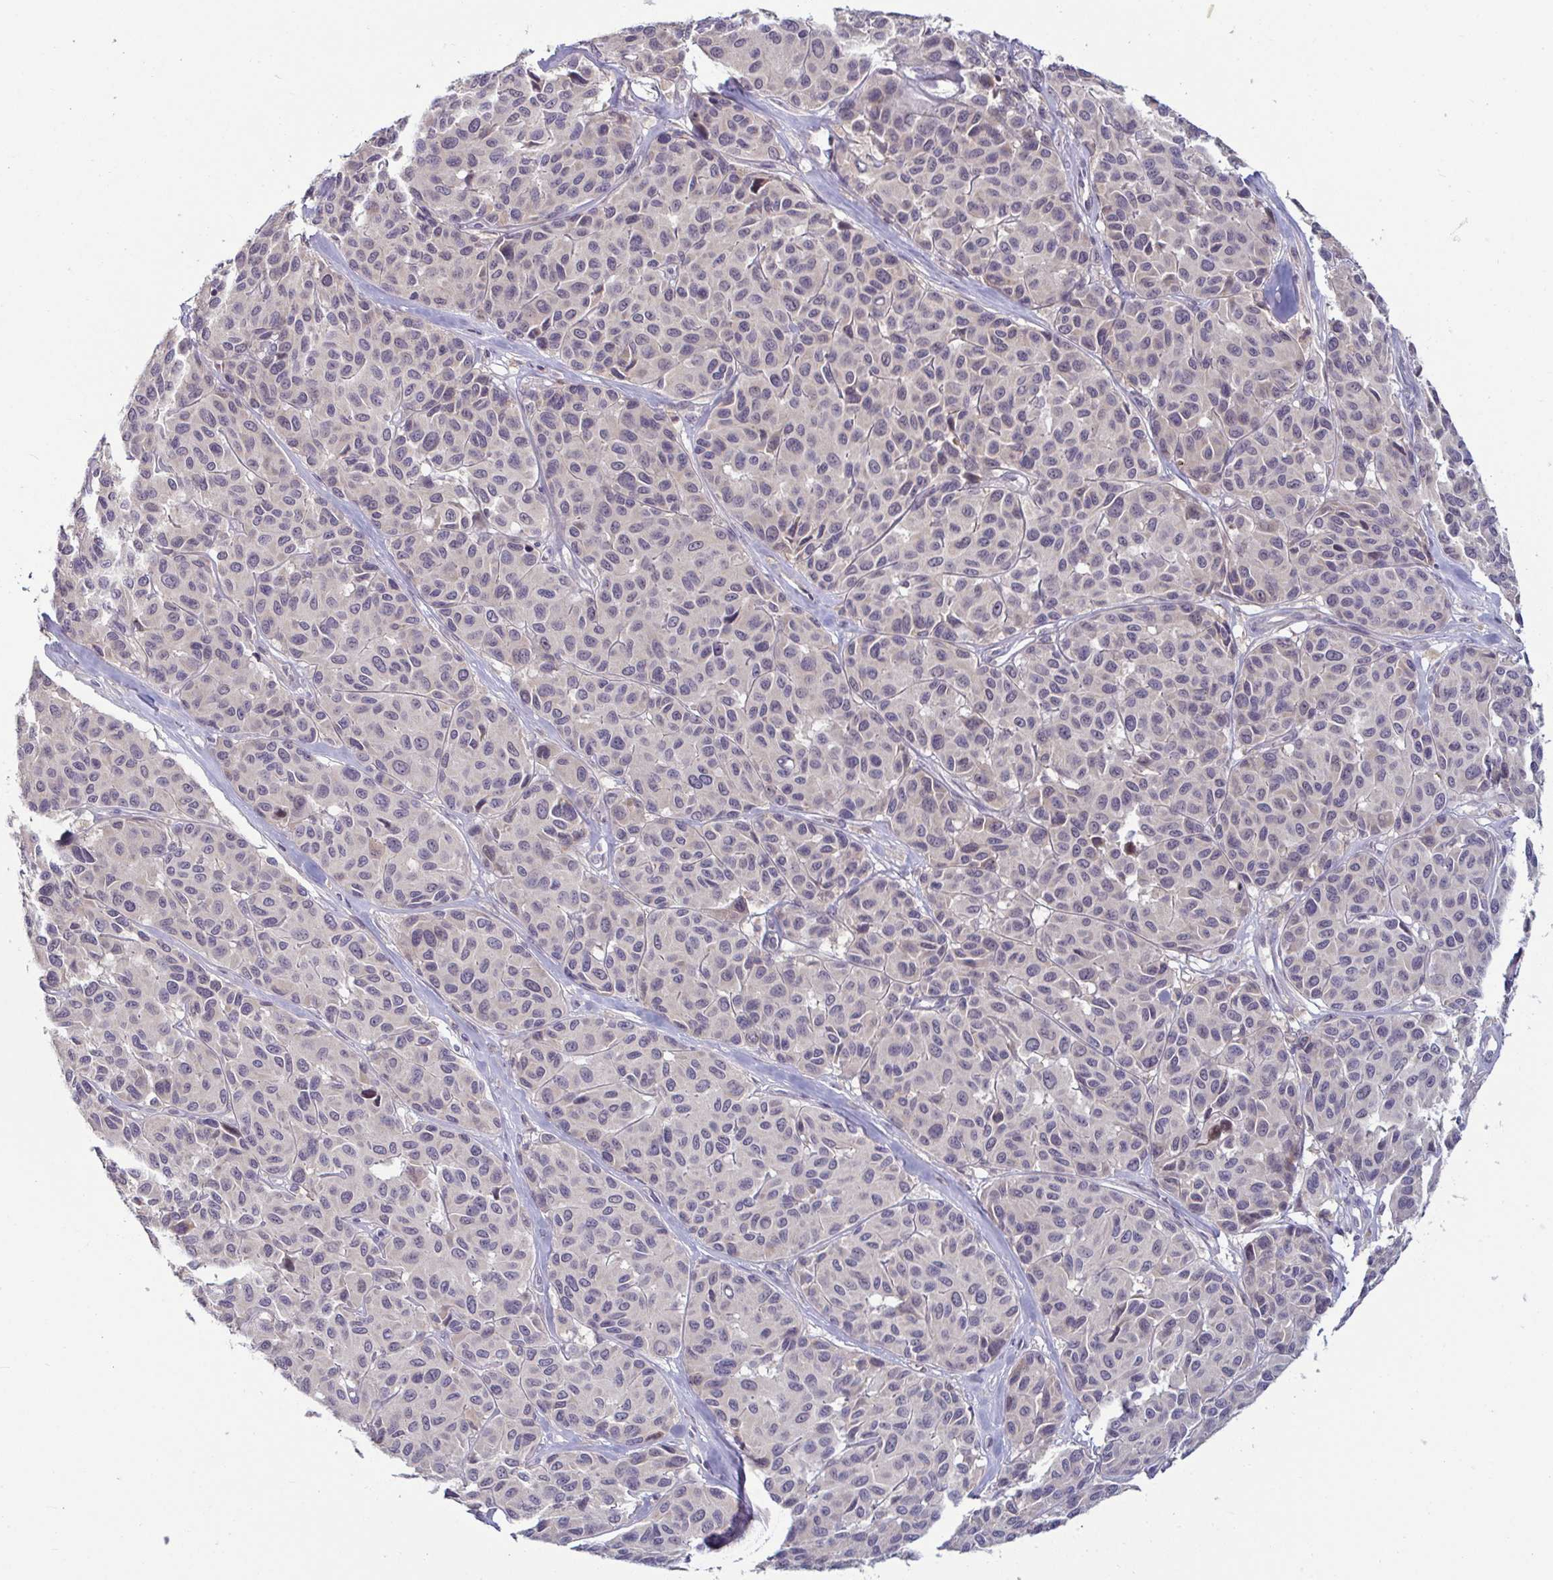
{"staining": {"intensity": "negative", "quantity": "none", "location": "none"}, "tissue": "melanoma", "cell_type": "Tumor cells", "image_type": "cancer", "snomed": [{"axis": "morphology", "description": "Malignant melanoma, NOS"}, {"axis": "topography", "description": "Skin"}], "caption": "Human malignant melanoma stained for a protein using immunohistochemistry (IHC) displays no positivity in tumor cells.", "gene": "GSTM1", "patient": {"sex": "female", "age": 66}}